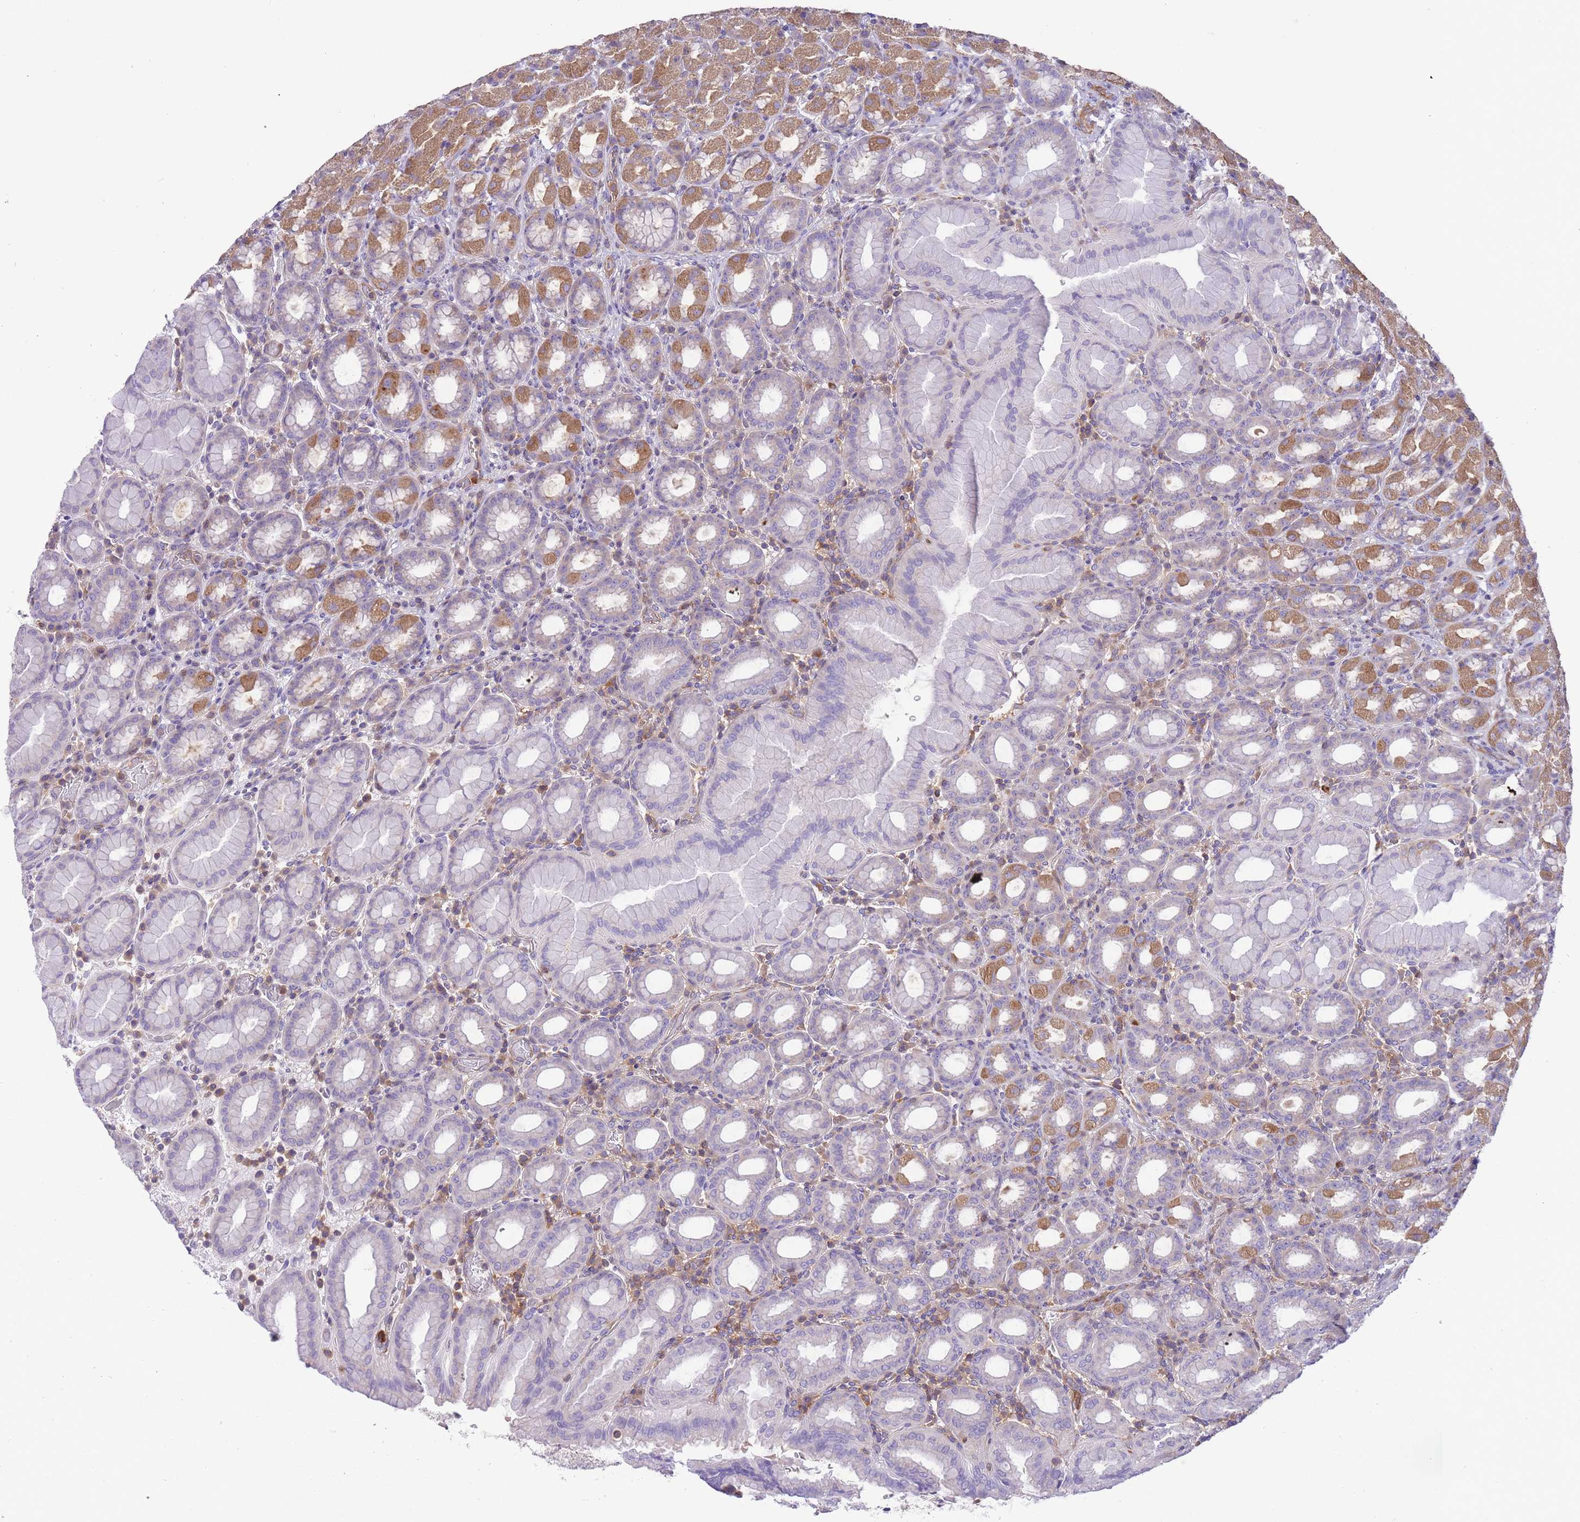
{"staining": {"intensity": "moderate", "quantity": "<25%", "location": "cytoplasmic/membranous"}, "tissue": "stomach", "cell_type": "Glandular cells", "image_type": "normal", "snomed": [{"axis": "morphology", "description": "Normal tissue, NOS"}, {"axis": "topography", "description": "Stomach, upper"}, {"axis": "topography", "description": "Stomach"}], "caption": "Immunohistochemical staining of benign human stomach displays moderate cytoplasmic/membranous protein staining in approximately <25% of glandular cells. Nuclei are stained in blue.", "gene": "PRKAR1A", "patient": {"sex": "male", "age": 68}}